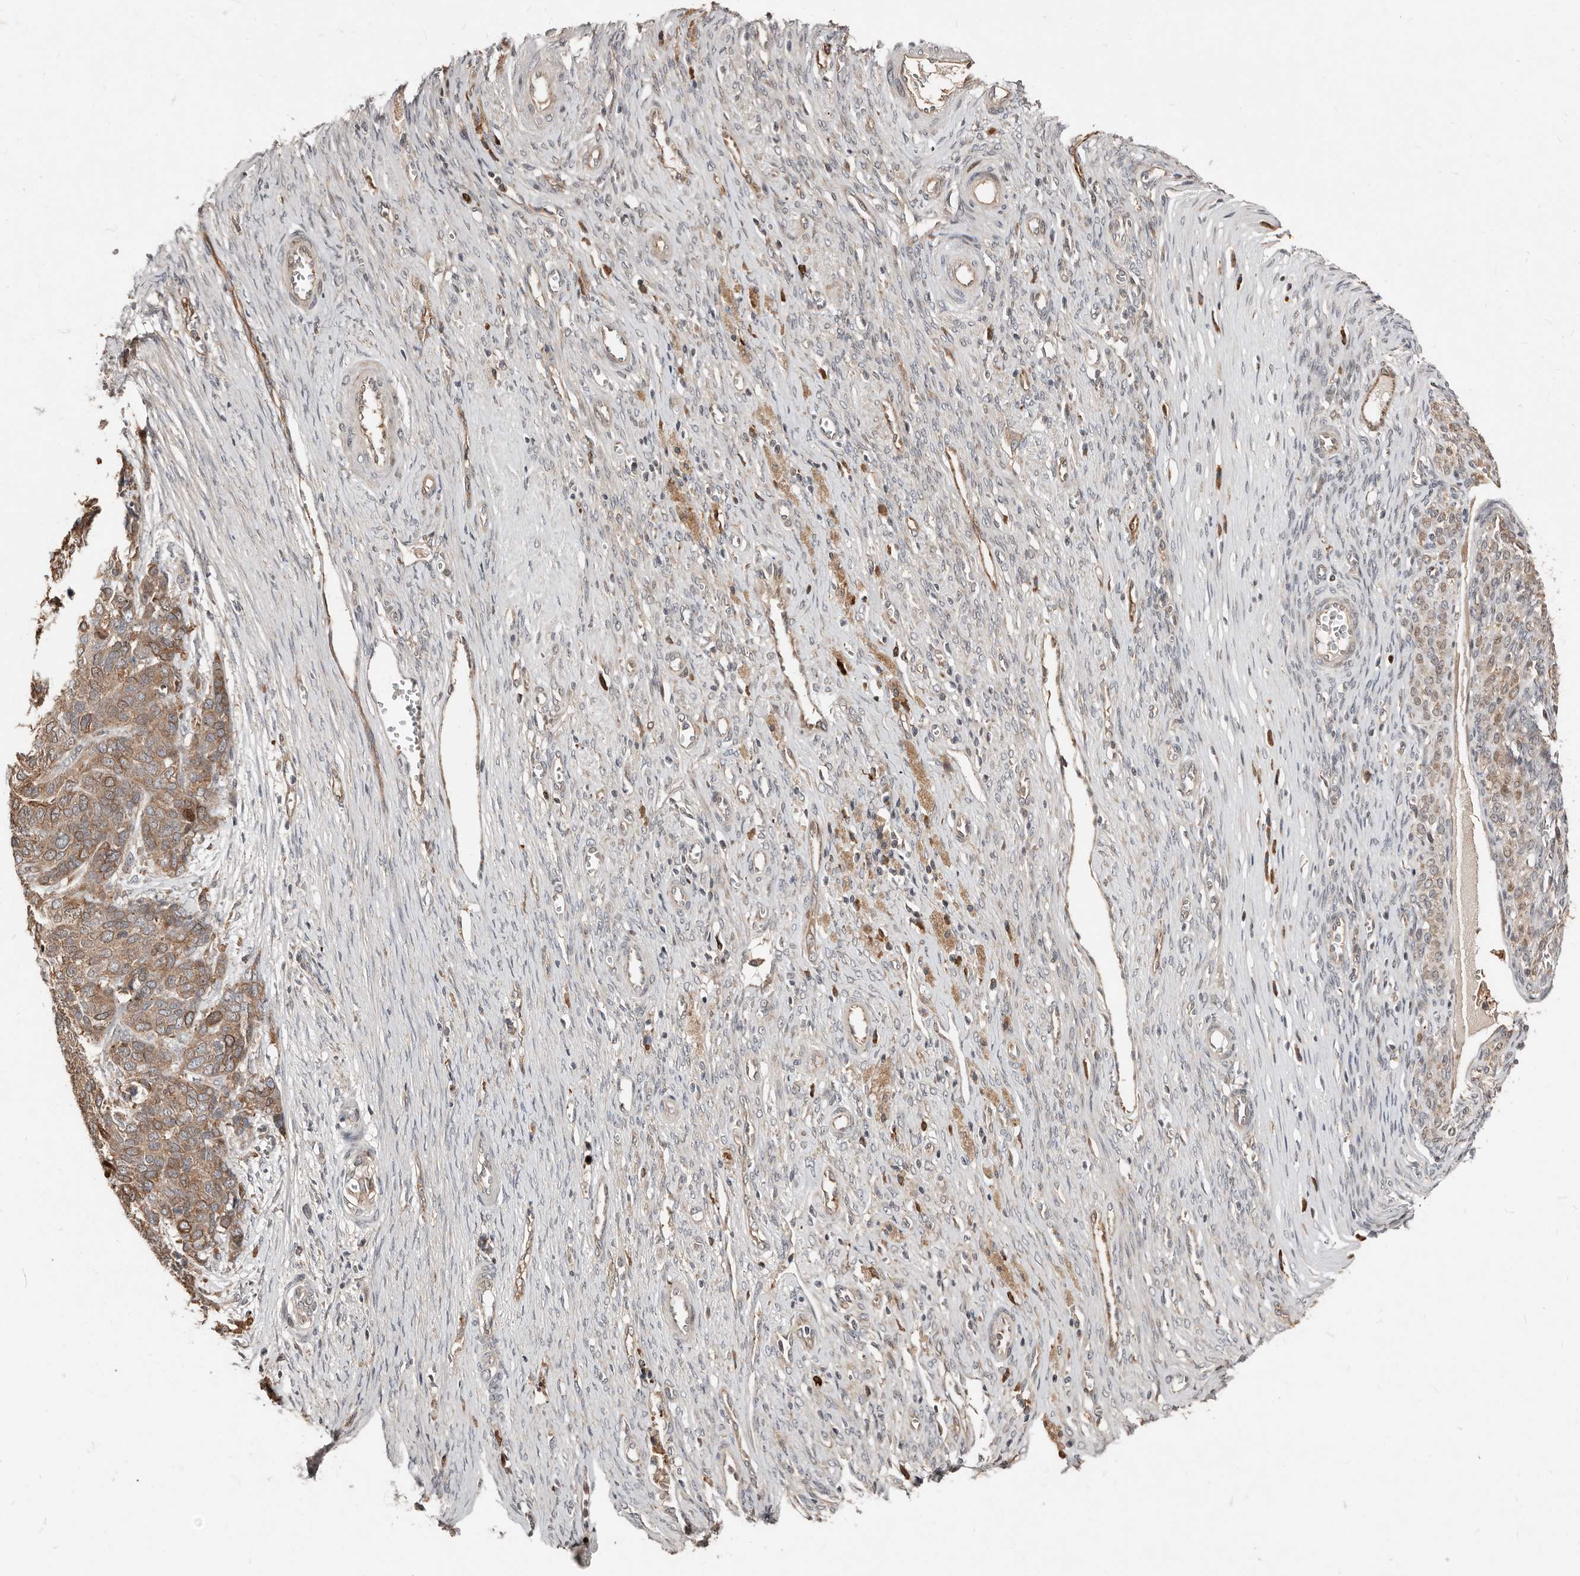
{"staining": {"intensity": "moderate", "quantity": ">75%", "location": "cytoplasmic/membranous"}, "tissue": "ovarian cancer", "cell_type": "Tumor cells", "image_type": "cancer", "snomed": [{"axis": "morphology", "description": "Cystadenocarcinoma, serous, NOS"}, {"axis": "topography", "description": "Ovary"}], "caption": "This photomicrograph shows immunohistochemistry (IHC) staining of human ovarian serous cystadenocarcinoma, with medium moderate cytoplasmic/membranous staining in about >75% of tumor cells.", "gene": "SMYD4", "patient": {"sex": "female", "age": 44}}